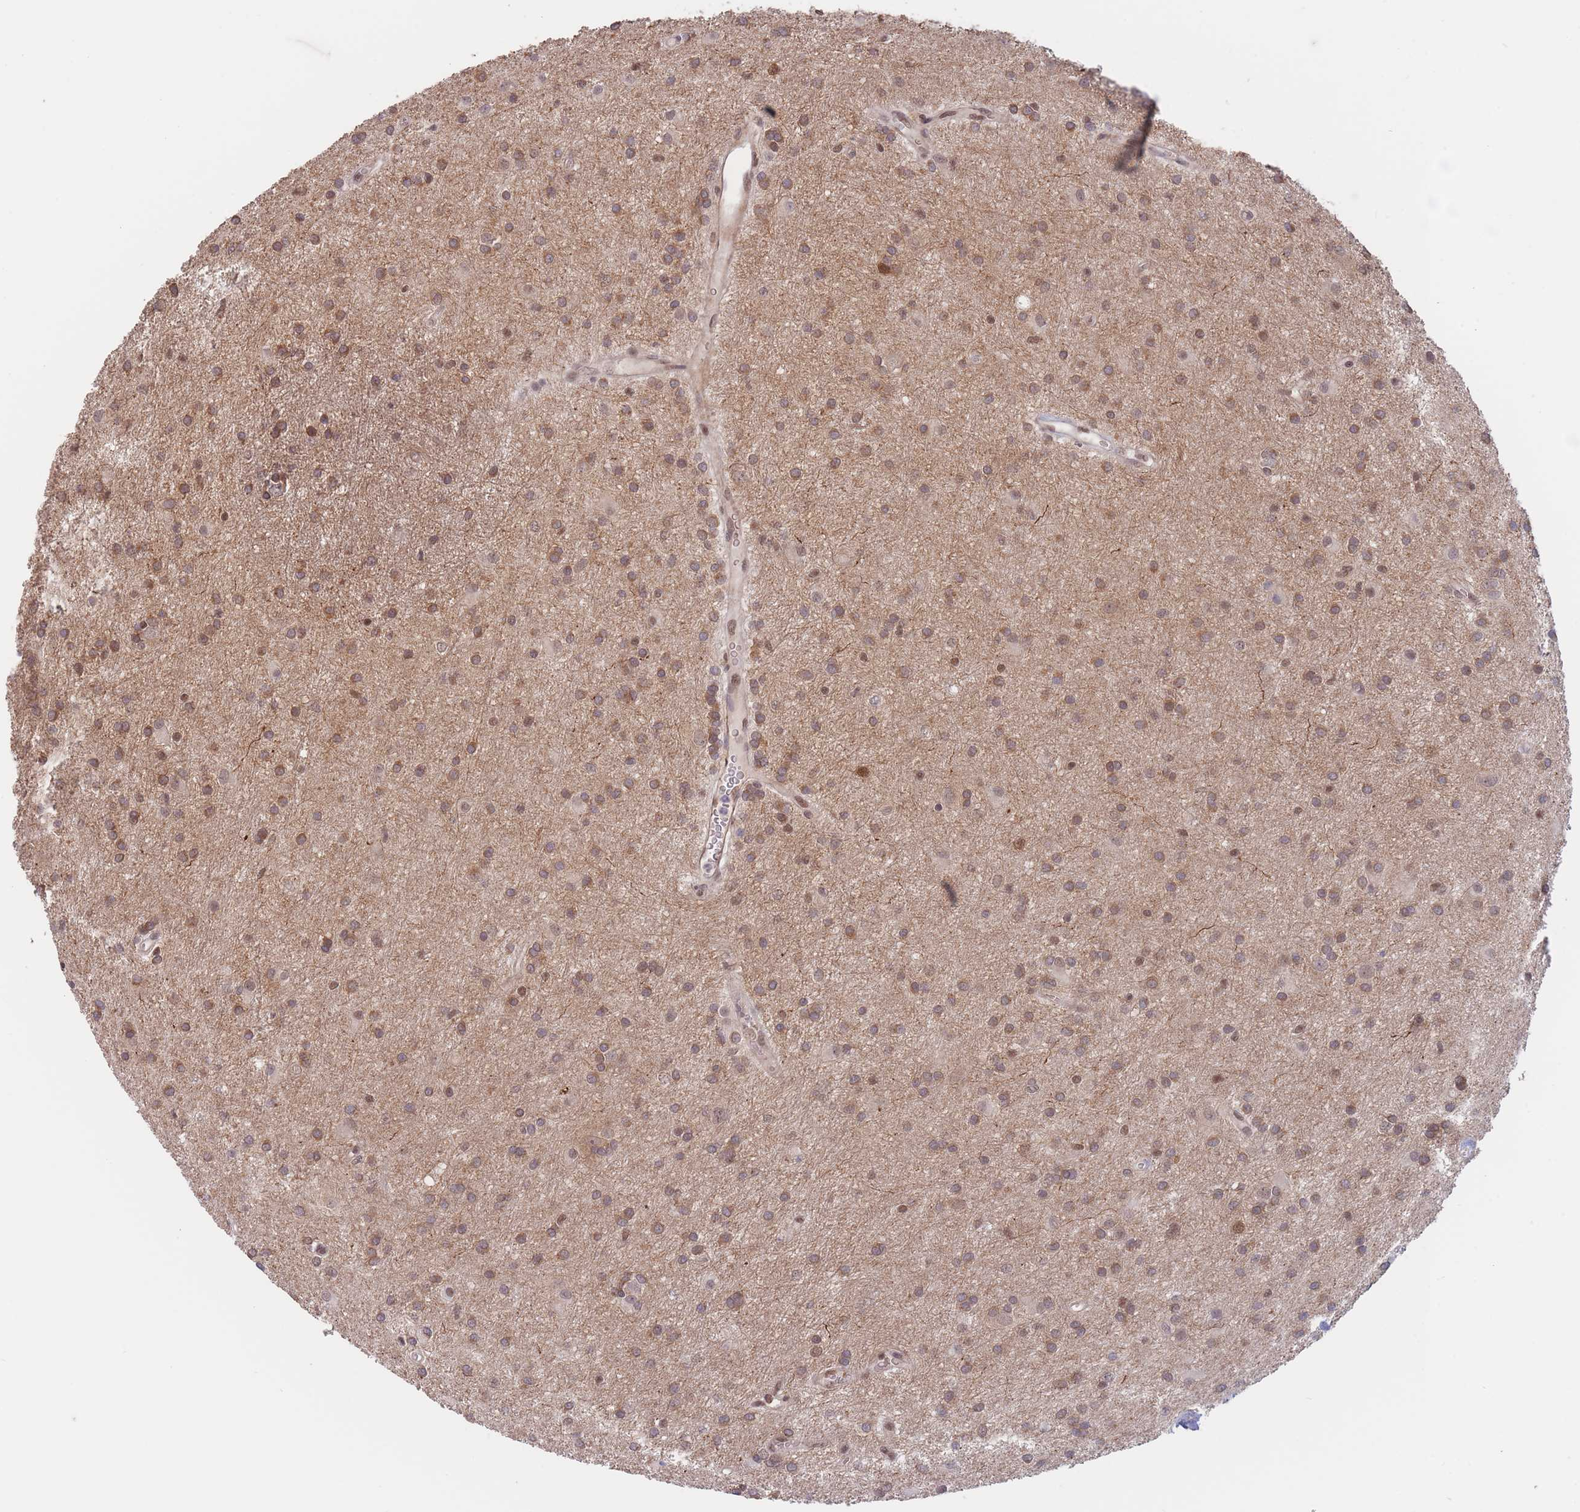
{"staining": {"intensity": "moderate", "quantity": ">75%", "location": "cytoplasmic/membranous,nuclear"}, "tissue": "glioma", "cell_type": "Tumor cells", "image_type": "cancer", "snomed": [{"axis": "morphology", "description": "Glioma, malignant, High grade"}, {"axis": "topography", "description": "Brain"}], "caption": "Glioma stained for a protein displays moderate cytoplasmic/membranous and nuclear positivity in tumor cells.", "gene": "SMAD9", "patient": {"sex": "female", "age": 50}}